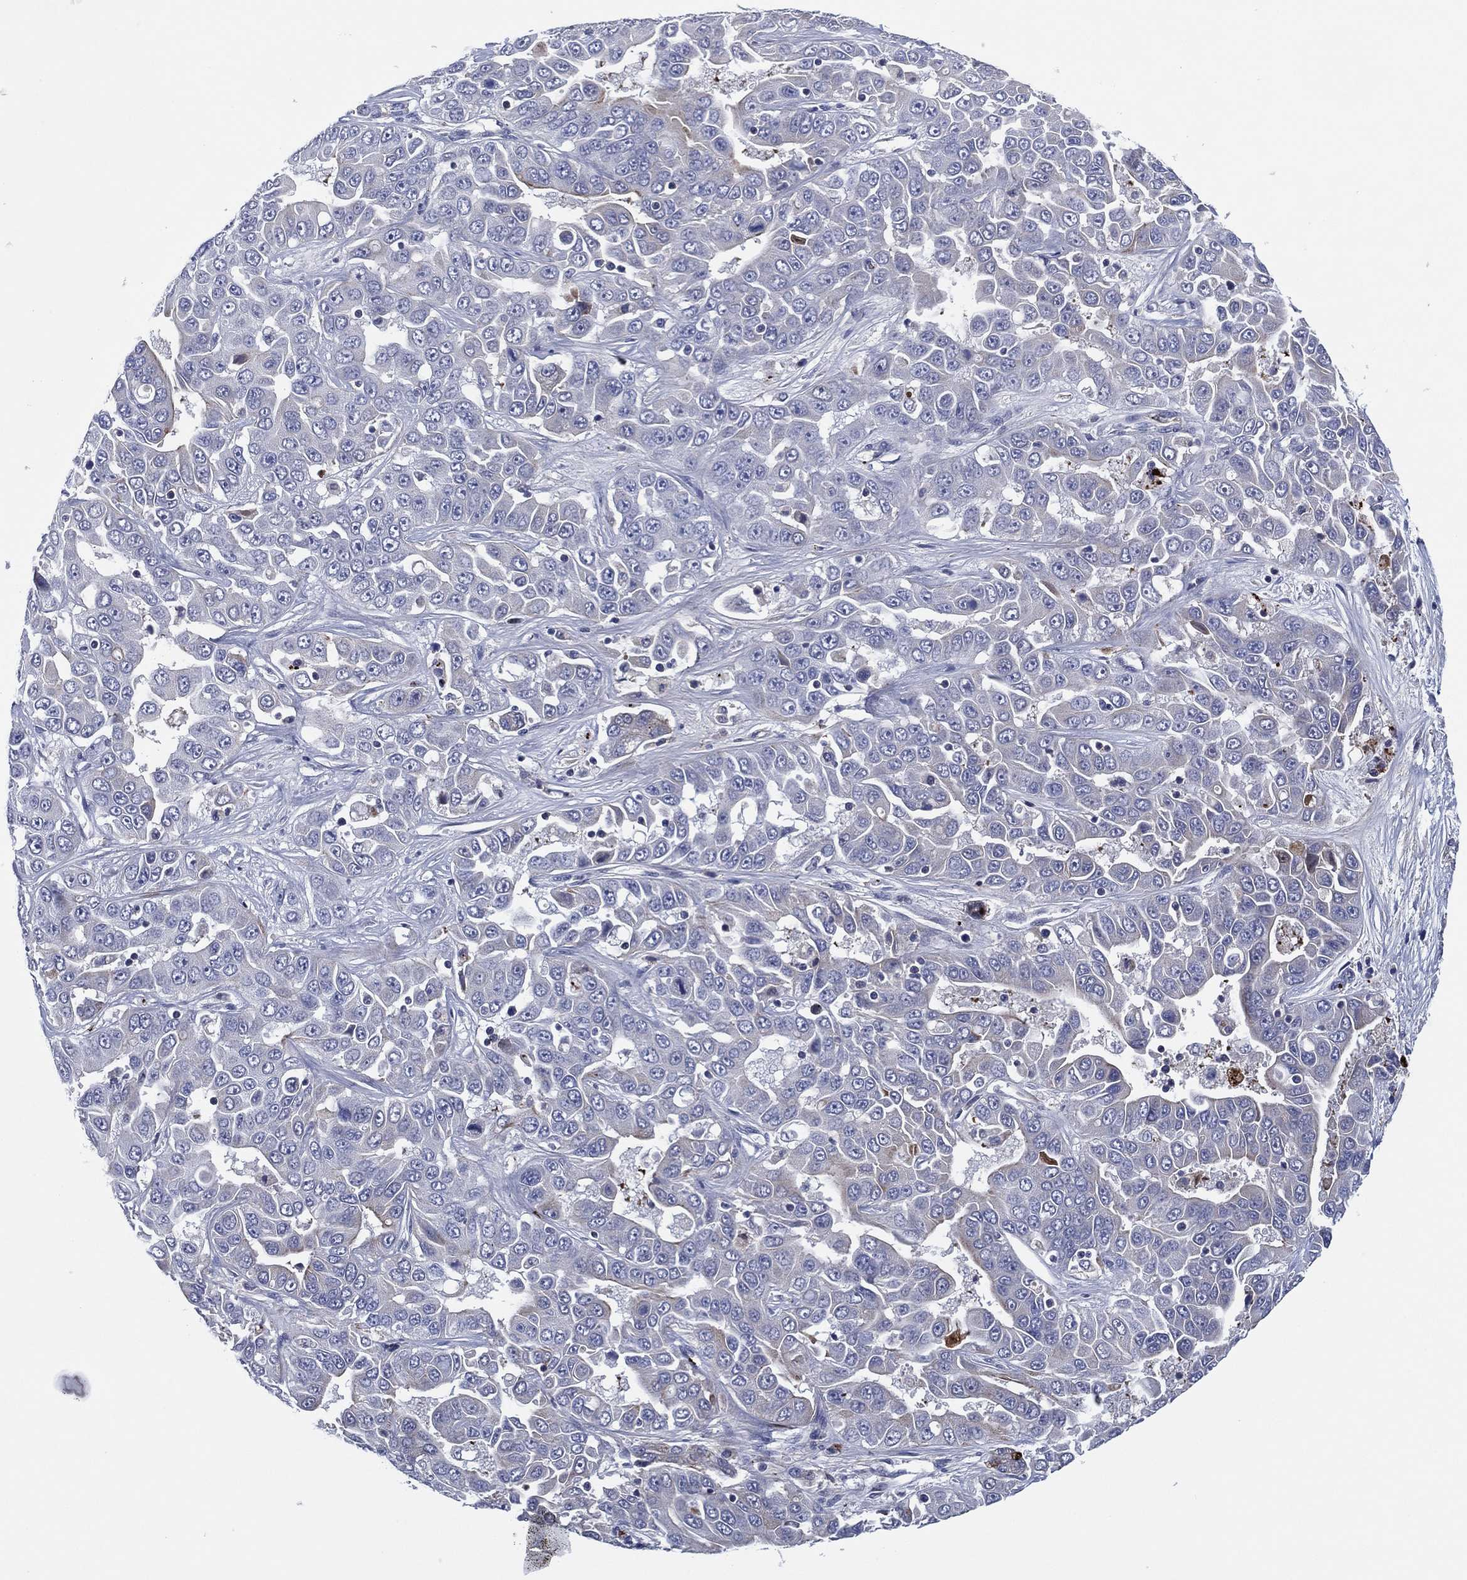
{"staining": {"intensity": "moderate", "quantity": "<25%", "location": "cytoplasmic/membranous"}, "tissue": "liver cancer", "cell_type": "Tumor cells", "image_type": "cancer", "snomed": [{"axis": "morphology", "description": "Cholangiocarcinoma"}, {"axis": "topography", "description": "Liver"}], "caption": "Protein staining by IHC reveals moderate cytoplasmic/membranous staining in about <25% of tumor cells in liver cancer (cholangiocarcinoma).", "gene": "TRIM31", "patient": {"sex": "female", "age": 52}}